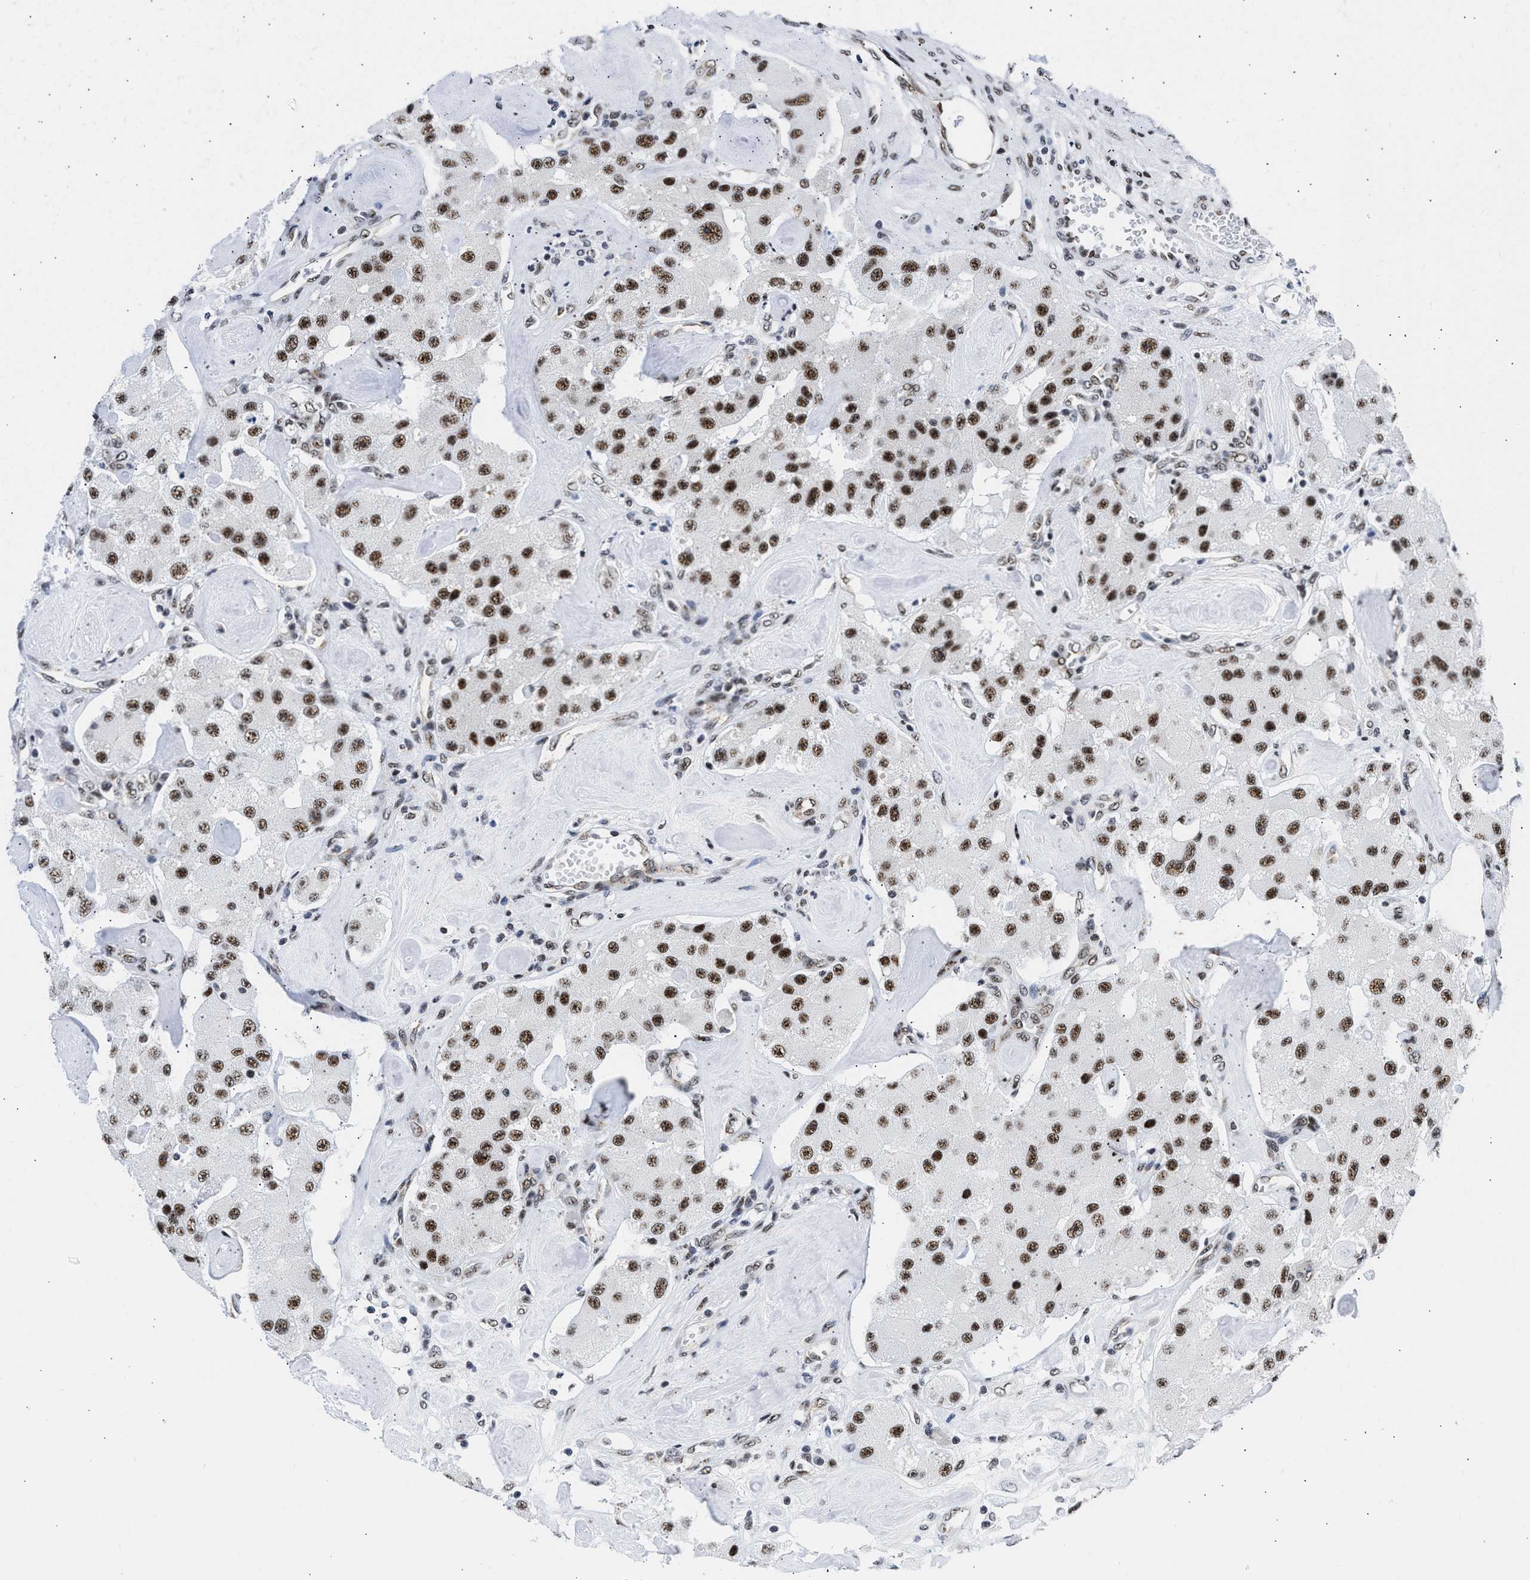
{"staining": {"intensity": "strong", "quantity": ">75%", "location": "nuclear"}, "tissue": "carcinoid", "cell_type": "Tumor cells", "image_type": "cancer", "snomed": [{"axis": "morphology", "description": "Carcinoid, malignant, NOS"}, {"axis": "topography", "description": "Pancreas"}], "caption": "Carcinoid tissue demonstrates strong nuclear positivity in about >75% of tumor cells, visualized by immunohistochemistry.", "gene": "RBM8A", "patient": {"sex": "male", "age": 41}}